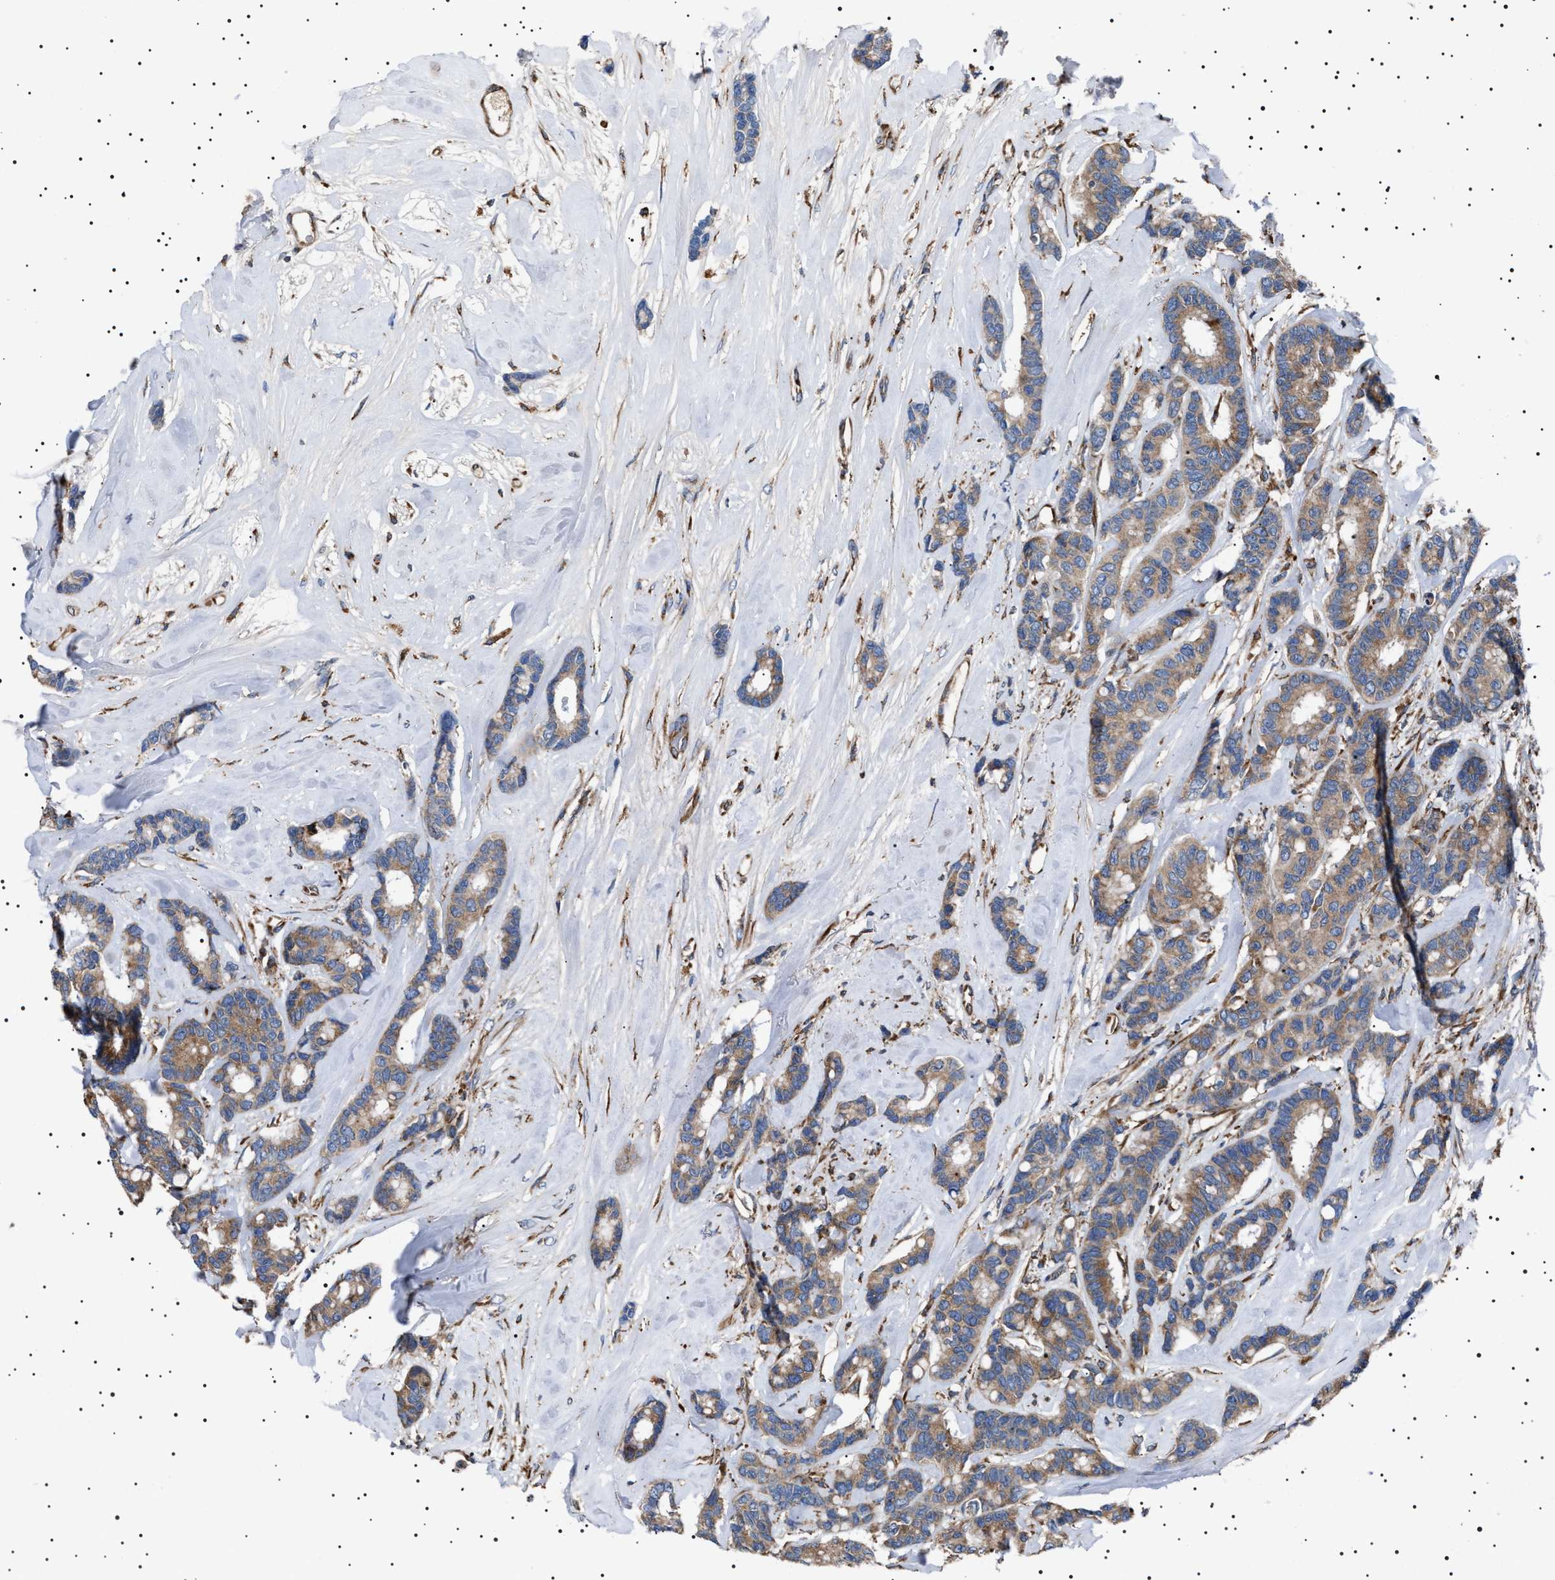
{"staining": {"intensity": "moderate", "quantity": ">75%", "location": "cytoplasmic/membranous"}, "tissue": "breast cancer", "cell_type": "Tumor cells", "image_type": "cancer", "snomed": [{"axis": "morphology", "description": "Duct carcinoma"}, {"axis": "topography", "description": "Breast"}], "caption": "The micrograph displays staining of breast intraductal carcinoma, revealing moderate cytoplasmic/membranous protein positivity (brown color) within tumor cells.", "gene": "TOP1MT", "patient": {"sex": "female", "age": 87}}